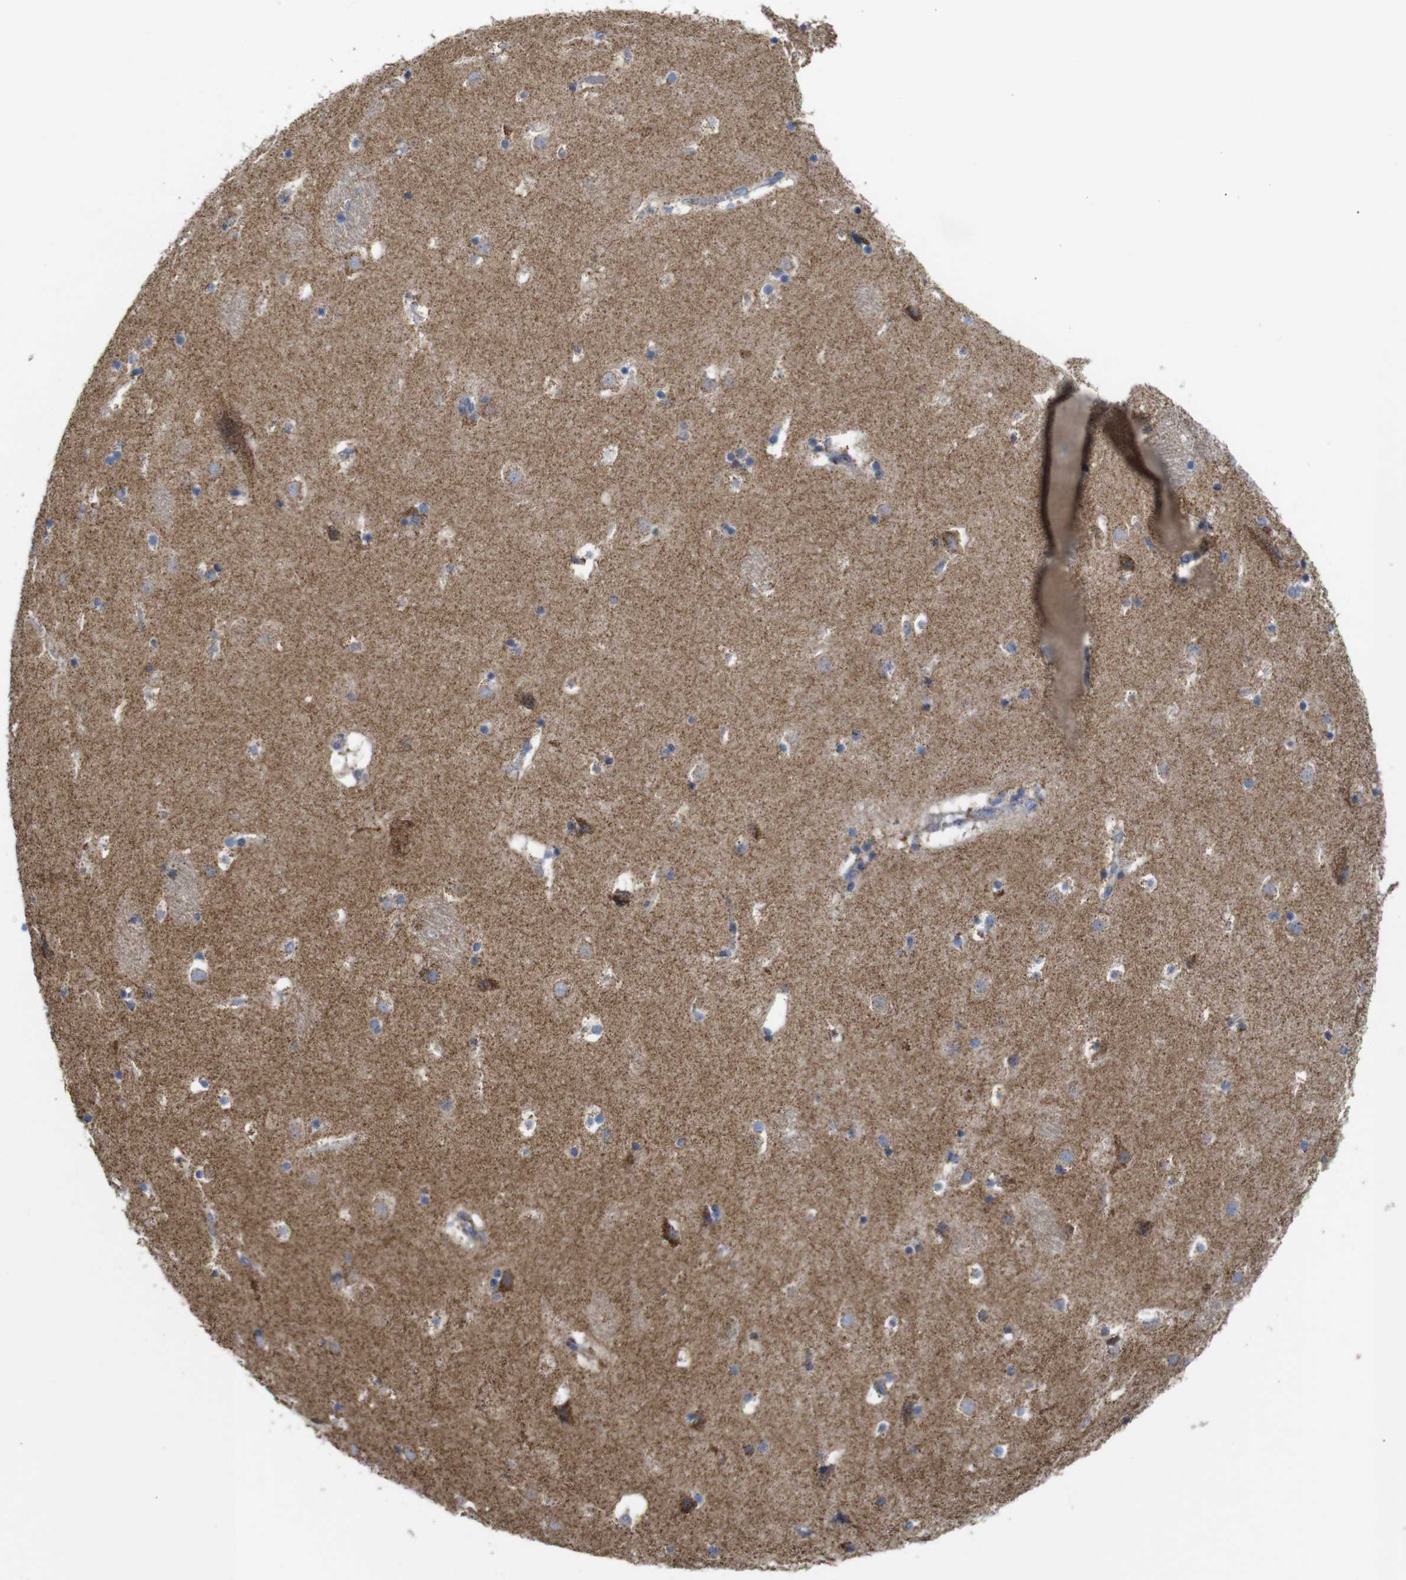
{"staining": {"intensity": "negative", "quantity": "none", "location": "none"}, "tissue": "caudate", "cell_type": "Glial cells", "image_type": "normal", "snomed": [{"axis": "morphology", "description": "Normal tissue, NOS"}, {"axis": "topography", "description": "Lateral ventricle wall"}], "caption": "This is an IHC photomicrograph of benign human caudate. There is no staining in glial cells.", "gene": "FAM171B", "patient": {"sex": "male", "age": 45}}